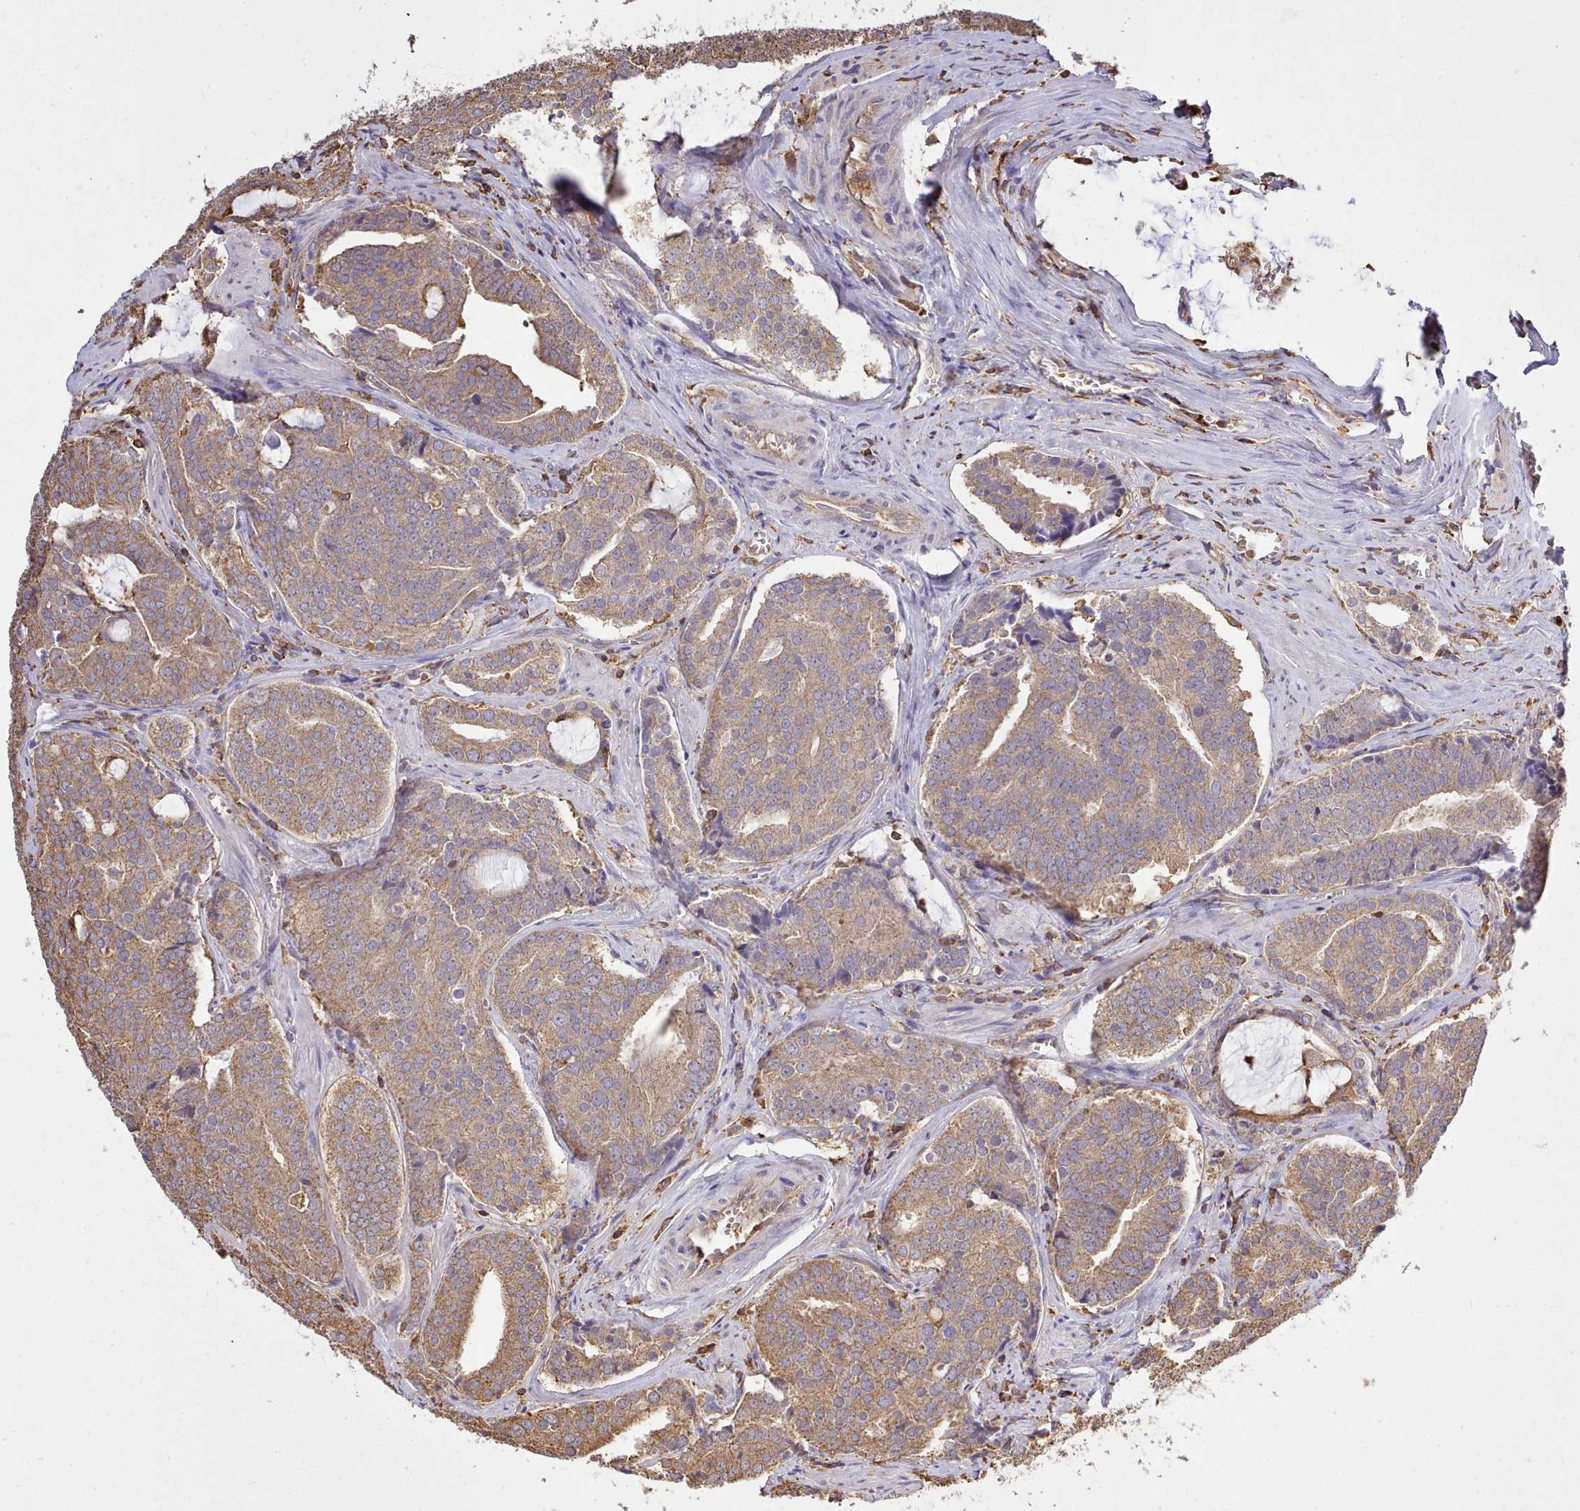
{"staining": {"intensity": "moderate", "quantity": ">75%", "location": "cytoplasmic/membranous"}, "tissue": "prostate cancer", "cell_type": "Tumor cells", "image_type": "cancer", "snomed": [{"axis": "morphology", "description": "Adenocarcinoma, High grade"}, {"axis": "topography", "description": "Prostate"}], "caption": "The photomicrograph reveals staining of prostate cancer, revealing moderate cytoplasmic/membranous protein positivity (brown color) within tumor cells.", "gene": "CAPZA1", "patient": {"sex": "male", "age": 55}}